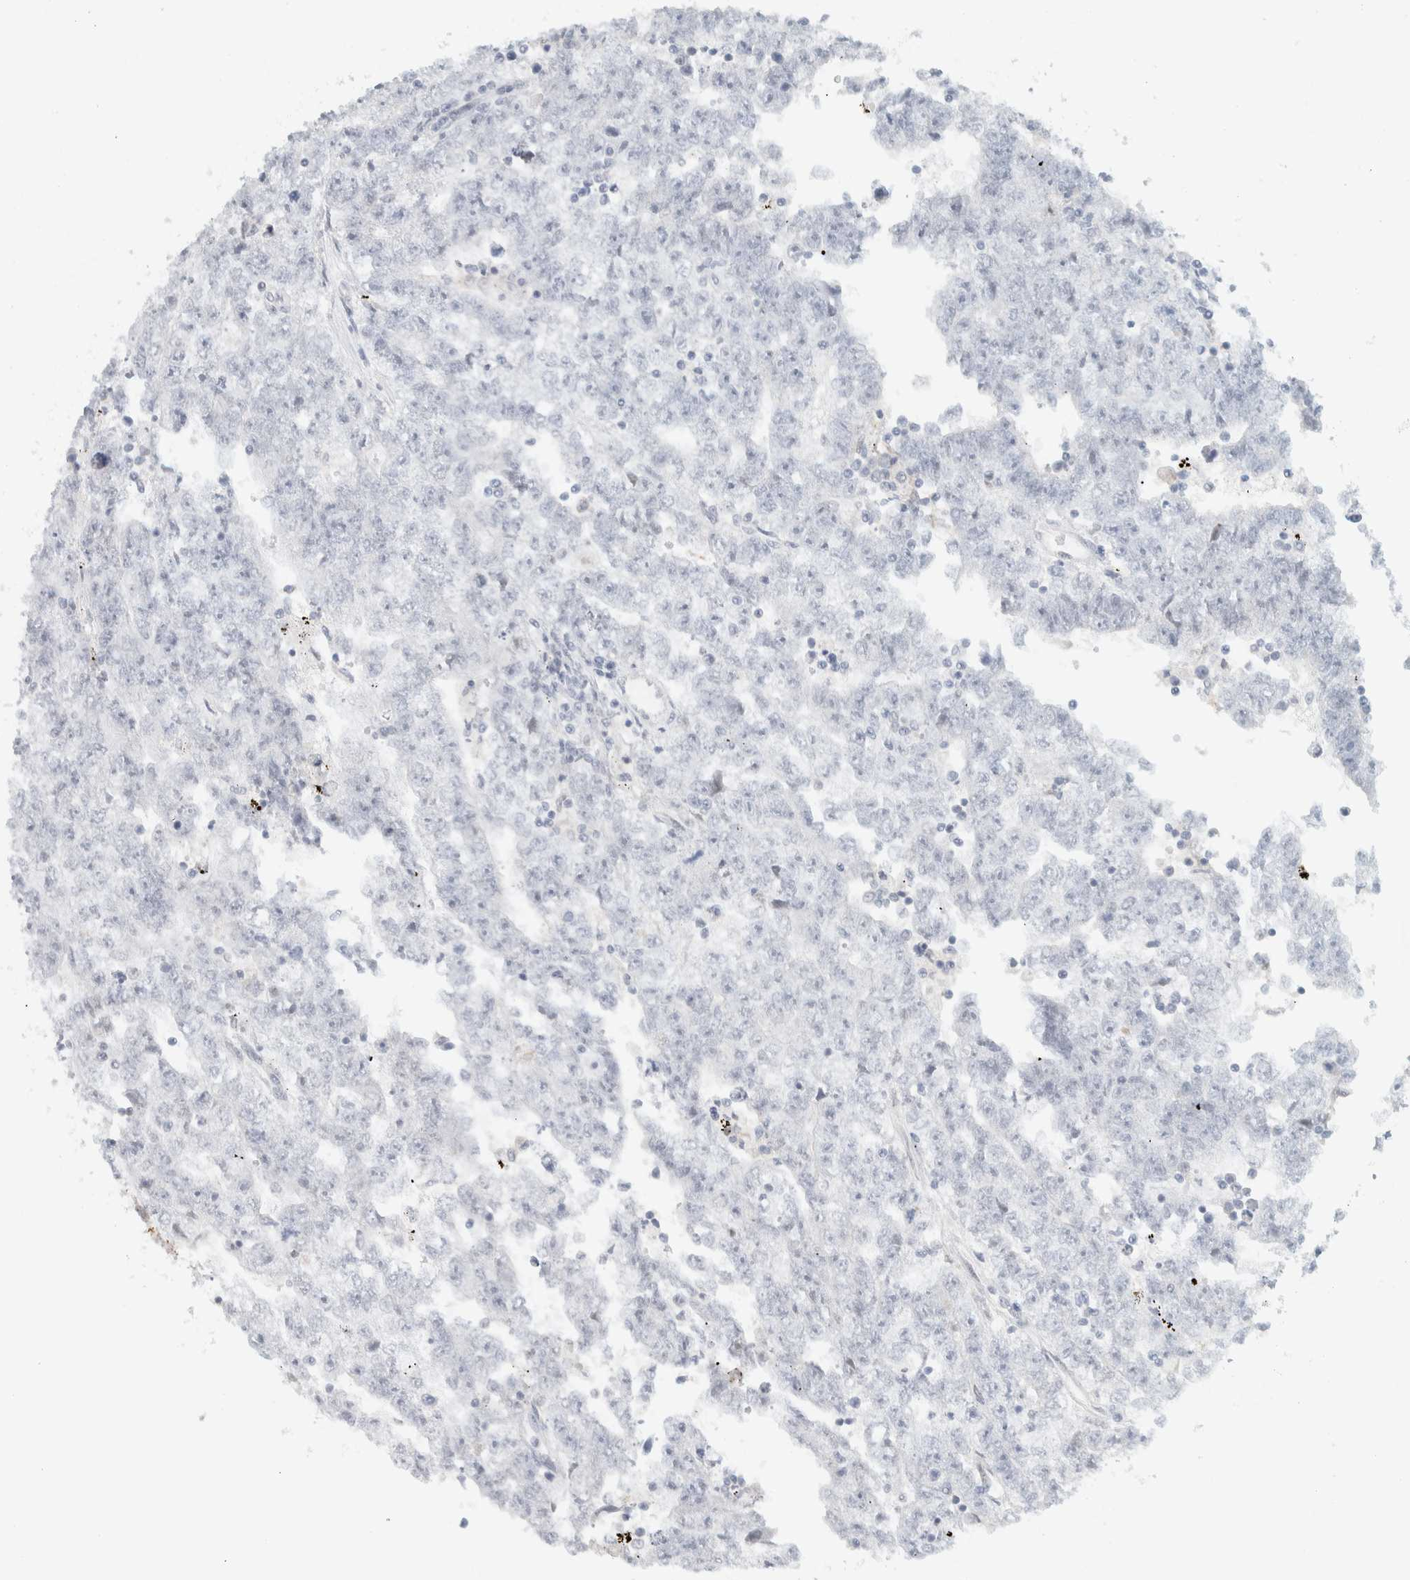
{"staining": {"intensity": "negative", "quantity": "none", "location": "none"}, "tissue": "testis cancer", "cell_type": "Tumor cells", "image_type": "cancer", "snomed": [{"axis": "morphology", "description": "Carcinoma, Embryonal, NOS"}, {"axis": "topography", "description": "Testis"}], "caption": "Protein analysis of testis cancer (embryonal carcinoma) exhibits no significant expression in tumor cells. (Immunohistochemistry (ihc), brightfield microscopy, high magnification).", "gene": "CDH17", "patient": {"sex": "male", "age": 25}}